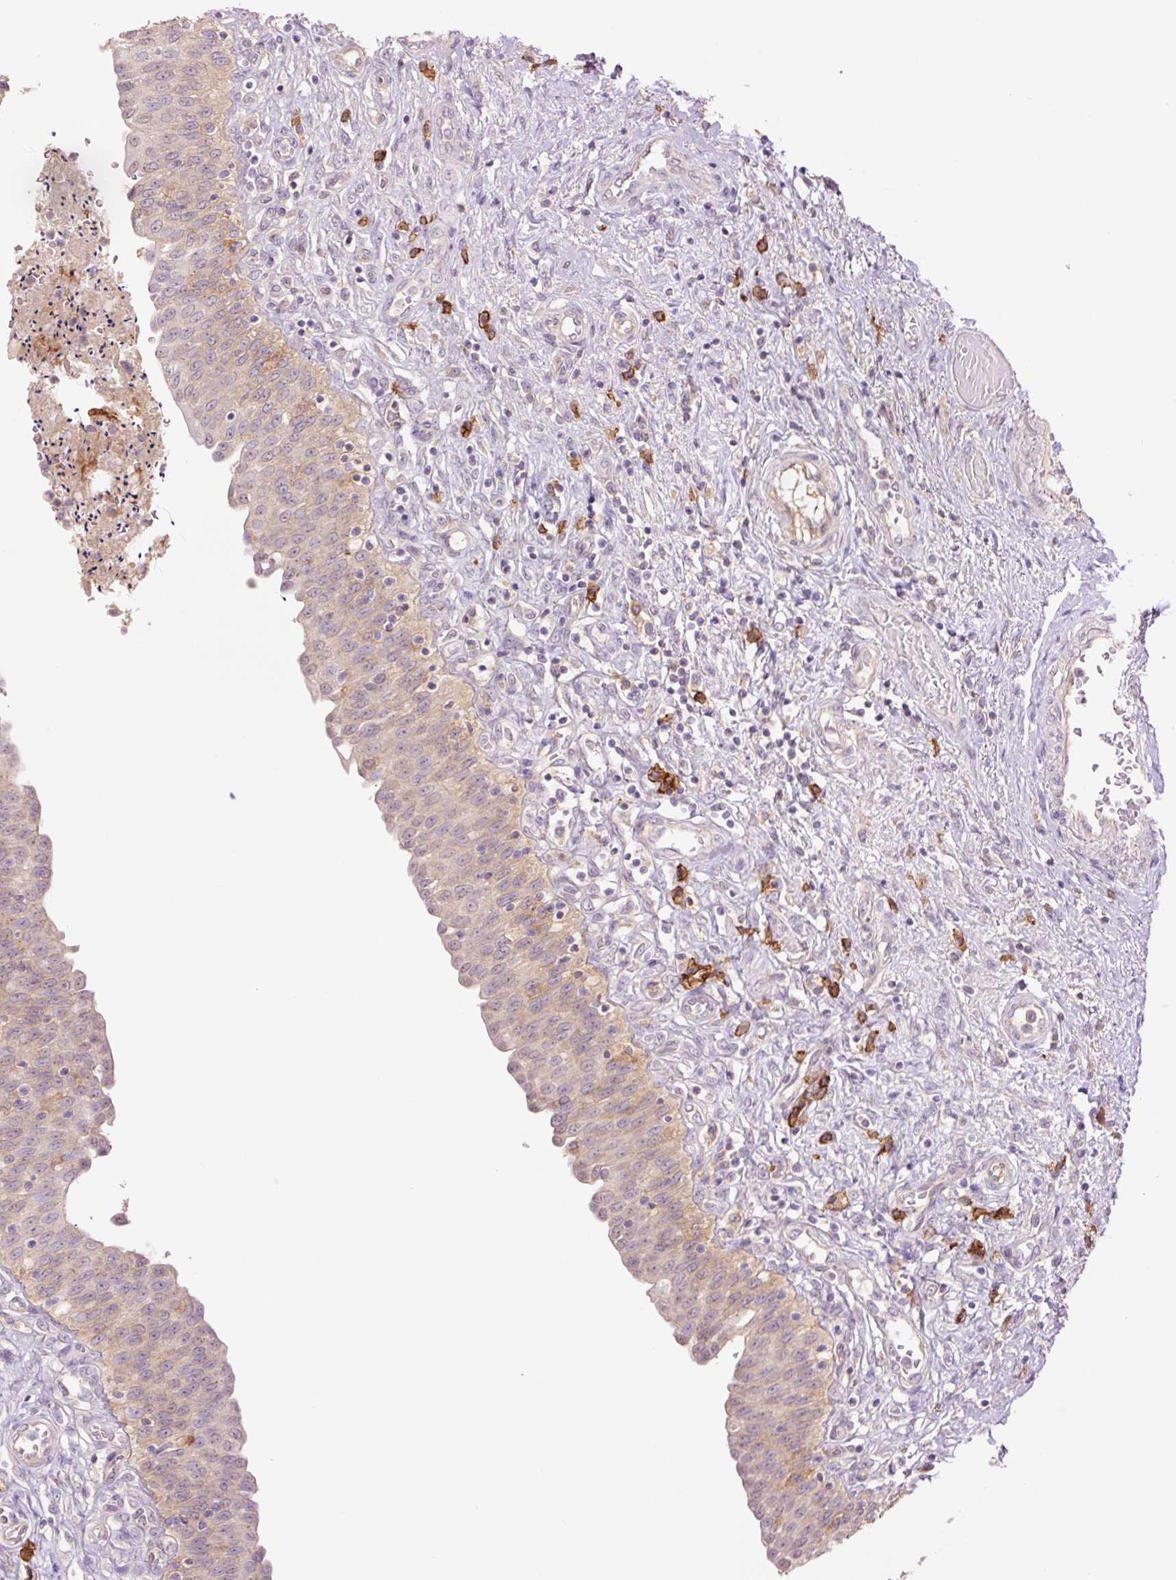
{"staining": {"intensity": "weak", "quantity": "25%-75%", "location": "cytoplasmic/membranous"}, "tissue": "urinary bladder", "cell_type": "Urothelial cells", "image_type": "normal", "snomed": [{"axis": "morphology", "description": "Normal tissue, NOS"}, {"axis": "topography", "description": "Urinary bladder"}], "caption": "Weak cytoplasmic/membranous staining is present in approximately 25%-75% of urothelial cells in benign urinary bladder. (Brightfield microscopy of DAB IHC at high magnification).", "gene": "SLC1A4", "patient": {"sex": "male", "age": 71}}